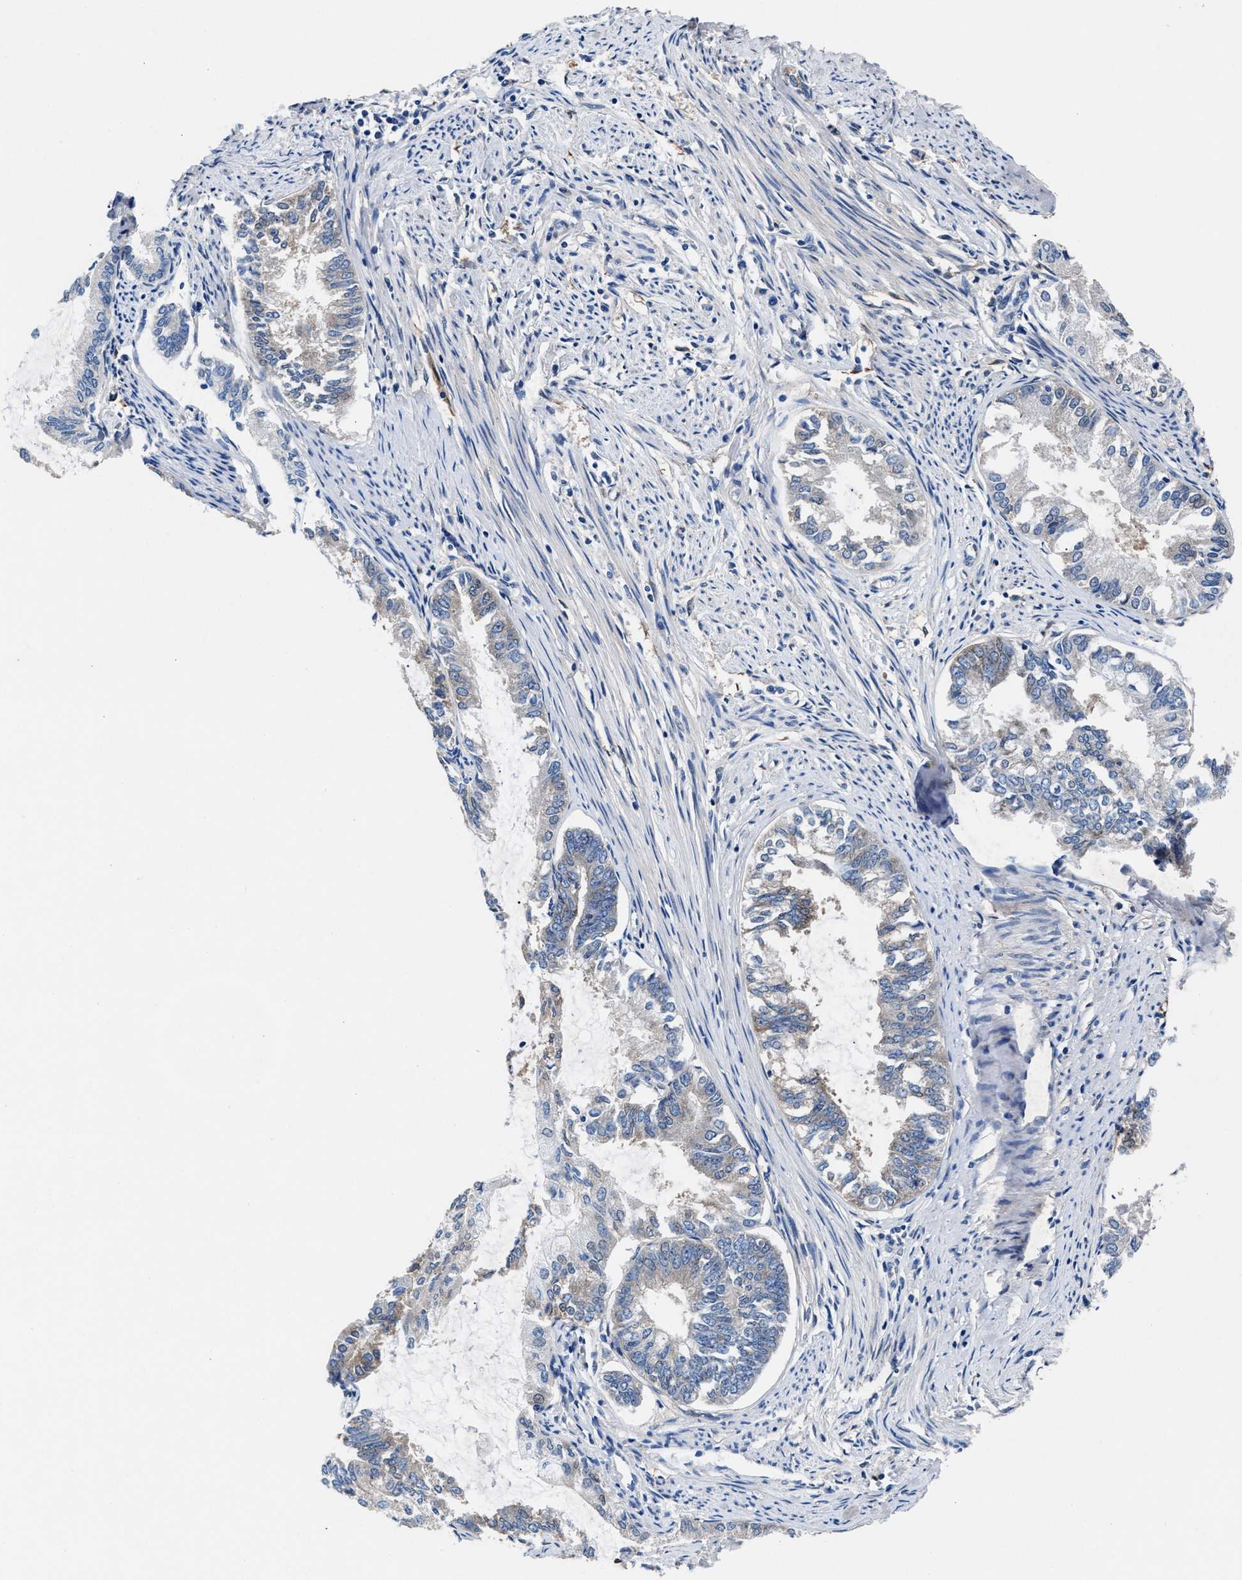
{"staining": {"intensity": "negative", "quantity": "none", "location": "none"}, "tissue": "endometrial cancer", "cell_type": "Tumor cells", "image_type": "cancer", "snomed": [{"axis": "morphology", "description": "Adenocarcinoma, NOS"}, {"axis": "topography", "description": "Endometrium"}], "caption": "DAB (3,3'-diaminobenzidine) immunohistochemical staining of endometrial cancer demonstrates no significant positivity in tumor cells.", "gene": "SH3GL1", "patient": {"sex": "female", "age": 86}}